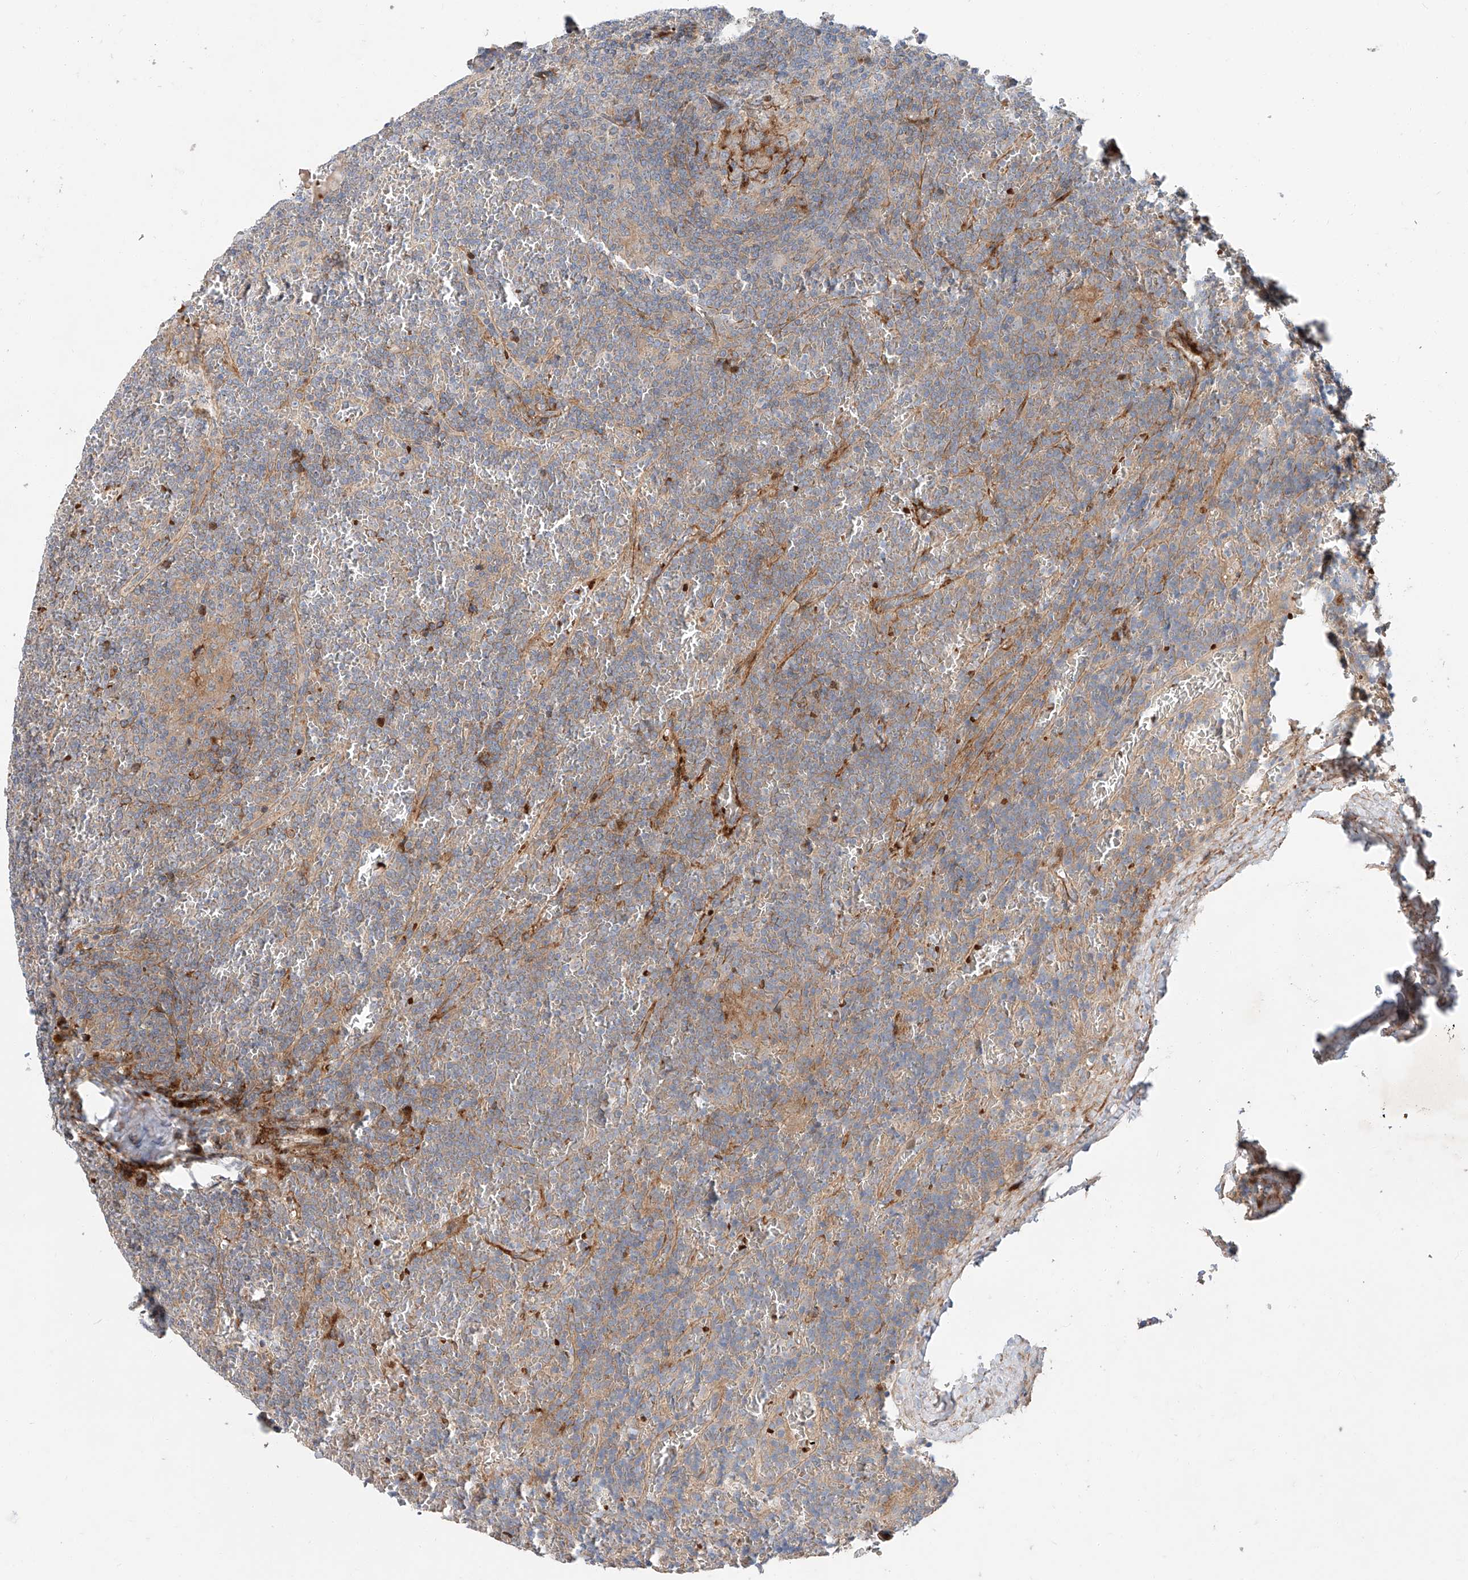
{"staining": {"intensity": "weak", "quantity": "25%-75%", "location": "cytoplasmic/membranous"}, "tissue": "lymphoma", "cell_type": "Tumor cells", "image_type": "cancer", "snomed": [{"axis": "morphology", "description": "Malignant lymphoma, non-Hodgkin's type, Low grade"}, {"axis": "topography", "description": "Spleen"}], "caption": "Immunohistochemical staining of human lymphoma shows weak cytoplasmic/membranous protein positivity in about 25%-75% of tumor cells.", "gene": "USF3", "patient": {"sex": "female", "age": 19}}